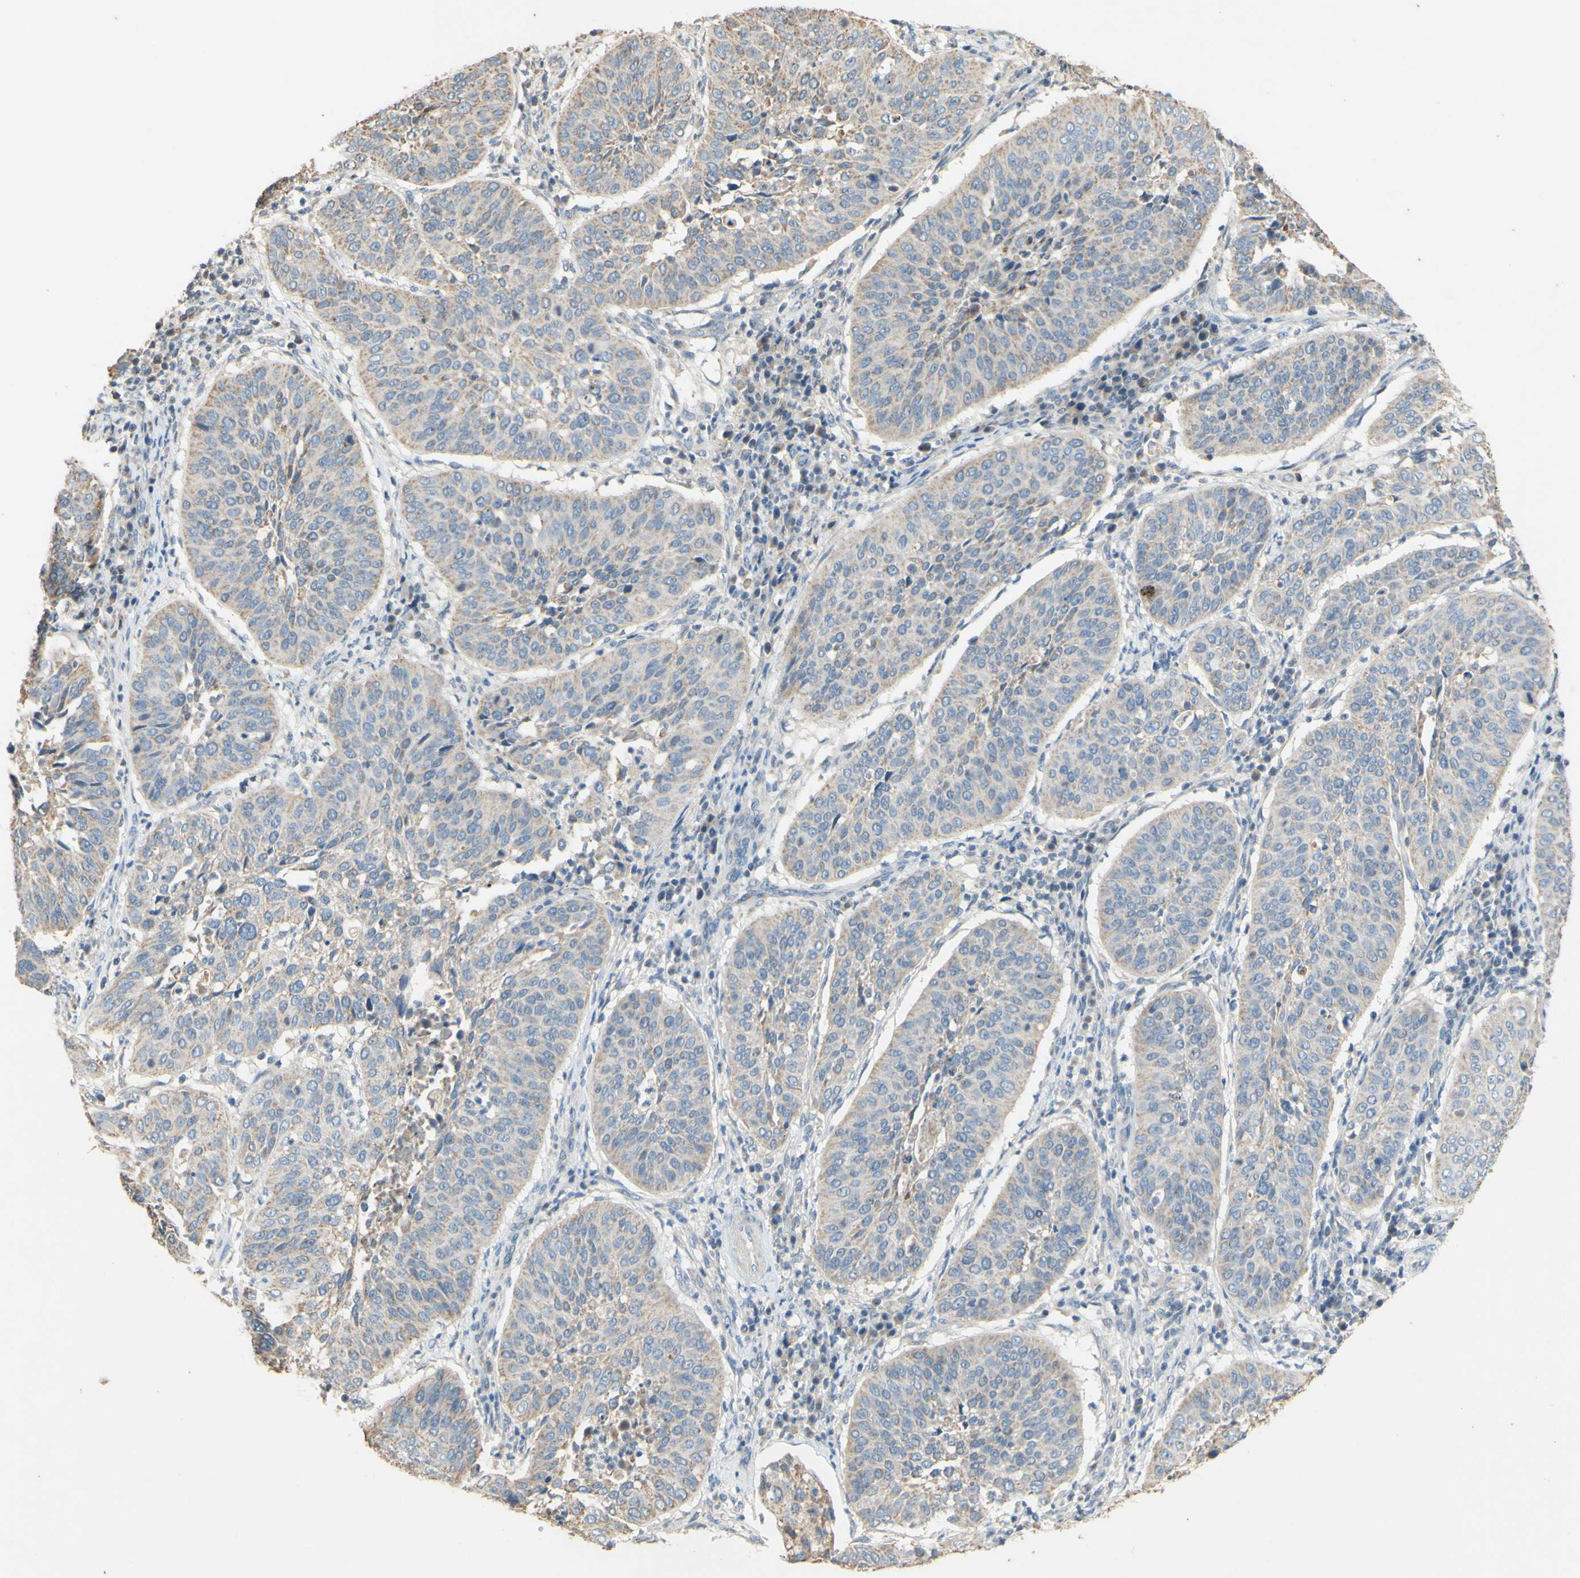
{"staining": {"intensity": "moderate", "quantity": "<25%", "location": "cytoplasmic/membranous"}, "tissue": "cervical cancer", "cell_type": "Tumor cells", "image_type": "cancer", "snomed": [{"axis": "morphology", "description": "Normal tissue, NOS"}, {"axis": "morphology", "description": "Squamous cell carcinoma, NOS"}, {"axis": "topography", "description": "Cervix"}], "caption": "A high-resolution photomicrograph shows immunohistochemistry (IHC) staining of cervical squamous cell carcinoma, which exhibits moderate cytoplasmic/membranous staining in about <25% of tumor cells.", "gene": "PTGIS", "patient": {"sex": "female", "age": 39}}